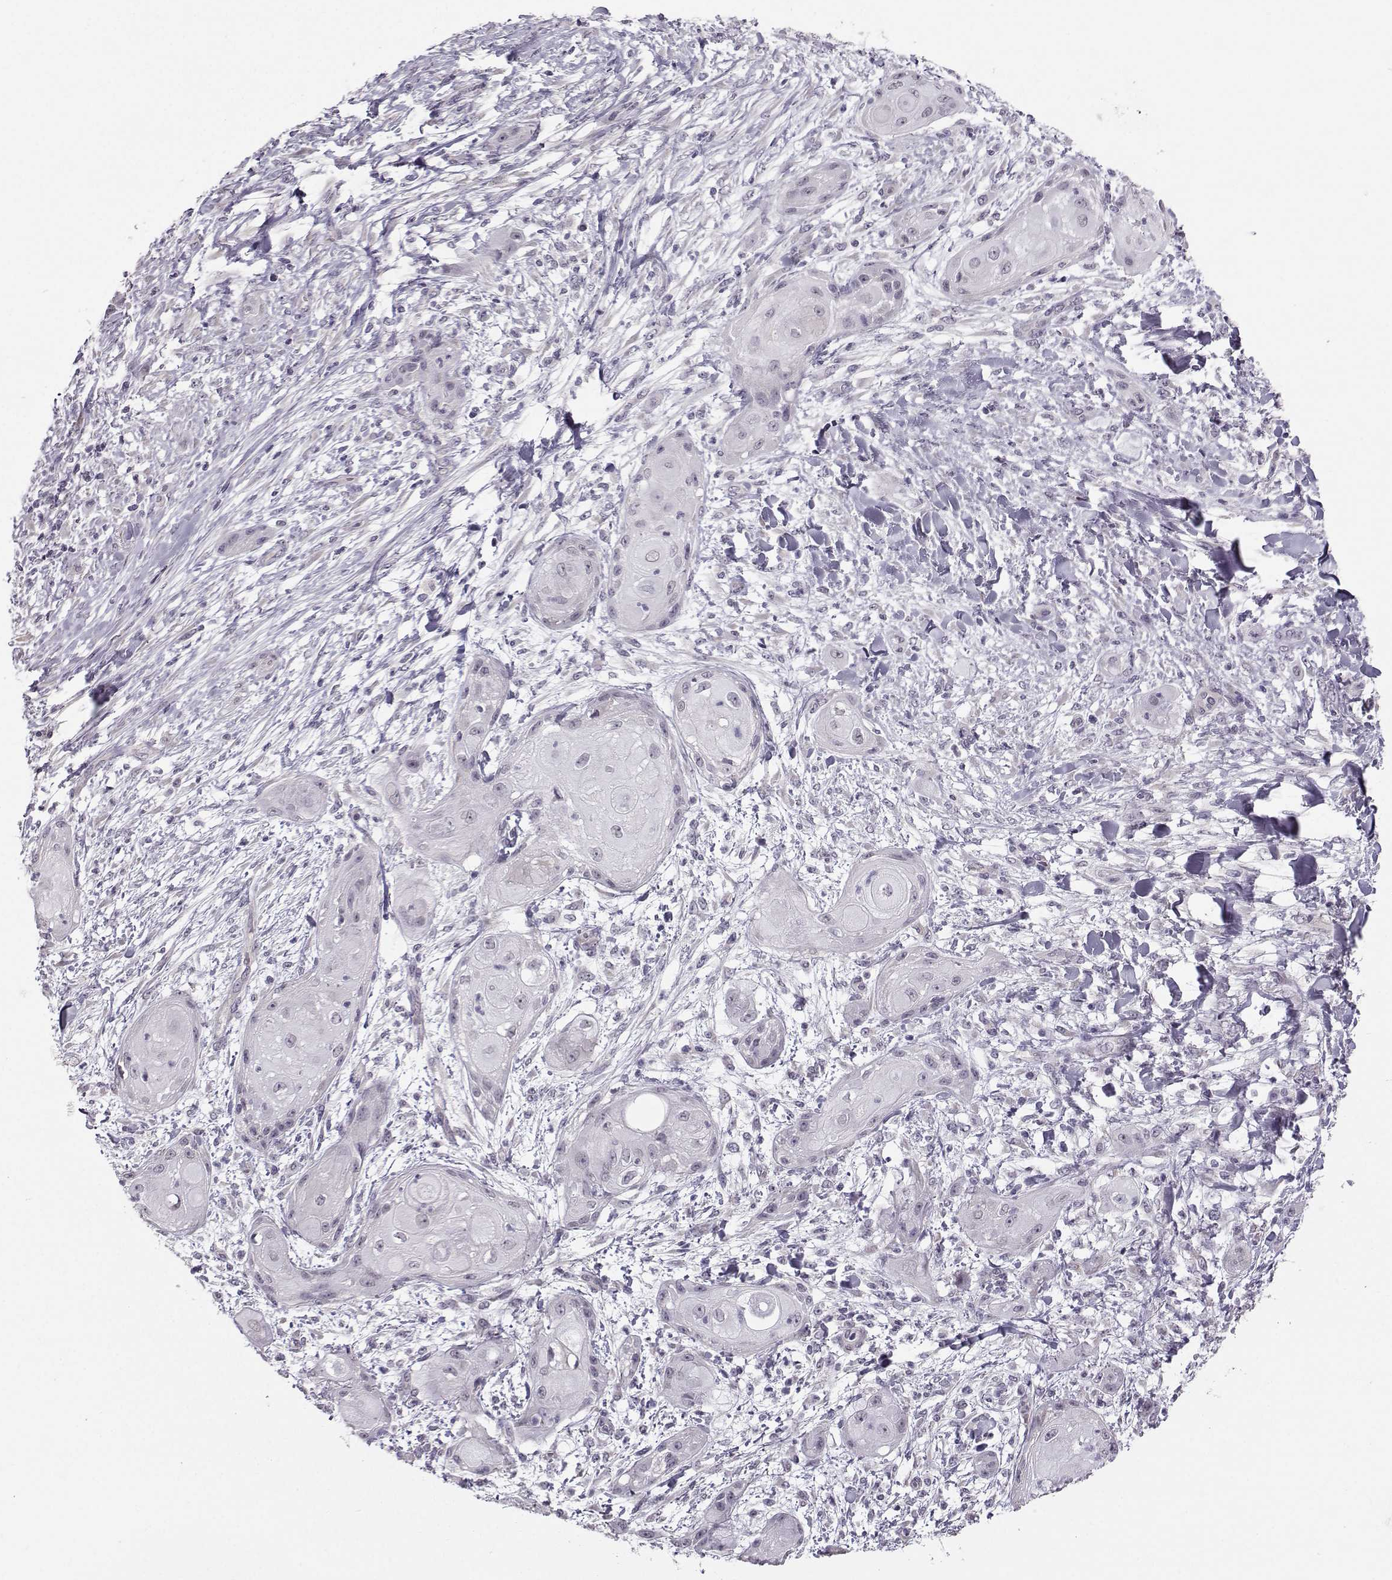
{"staining": {"intensity": "negative", "quantity": "none", "location": "none"}, "tissue": "skin cancer", "cell_type": "Tumor cells", "image_type": "cancer", "snomed": [{"axis": "morphology", "description": "Squamous cell carcinoma, NOS"}, {"axis": "topography", "description": "Skin"}], "caption": "The photomicrograph displays no significant expression in tumor cells of skin cancer.", "gene": "TSPYL5", "patient": {"sex": "male", "age": 62}}